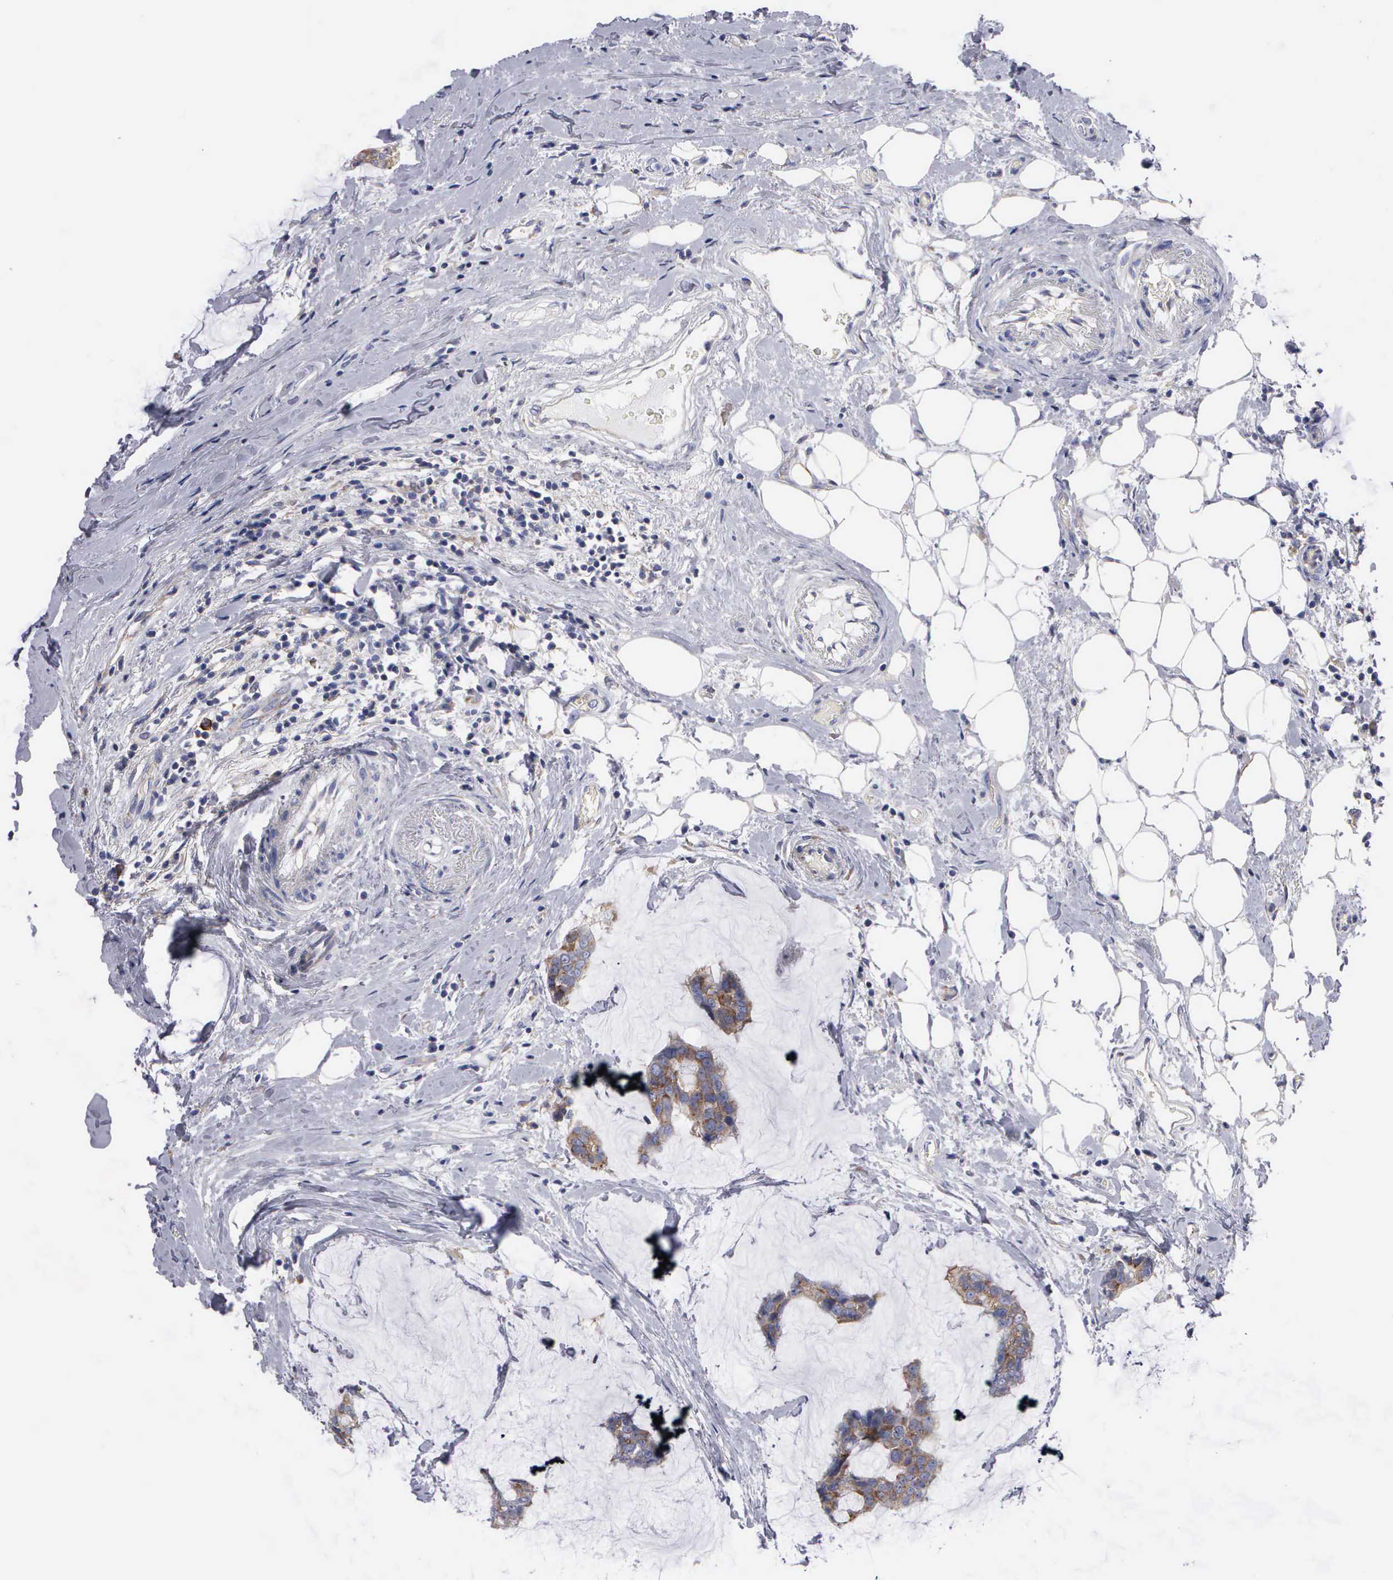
{"staining": {"intensity": "moderate", "quantity": ">75%", "location": "cytoplasmic/membranous"}, "tissue": "breast cancer", "cell_type": "Tumor cells", "image_type": "cancer", "snomed": [{"axis": "morphology", "description": "Duct carcinoma"}, {"axis": "topography", "description": "Breast"}], "caption": "Immunohistochemistry (IHC) micrograph of human breast cancer (infiltrating ductal carcinoma) stained for a protein (brown), which displays medium levels of moderate cytoplasmic/membranous expression in about >75% of tumor cells.", "gene": "TXLNG", "patient": {"sex": "female", "age": 93}}